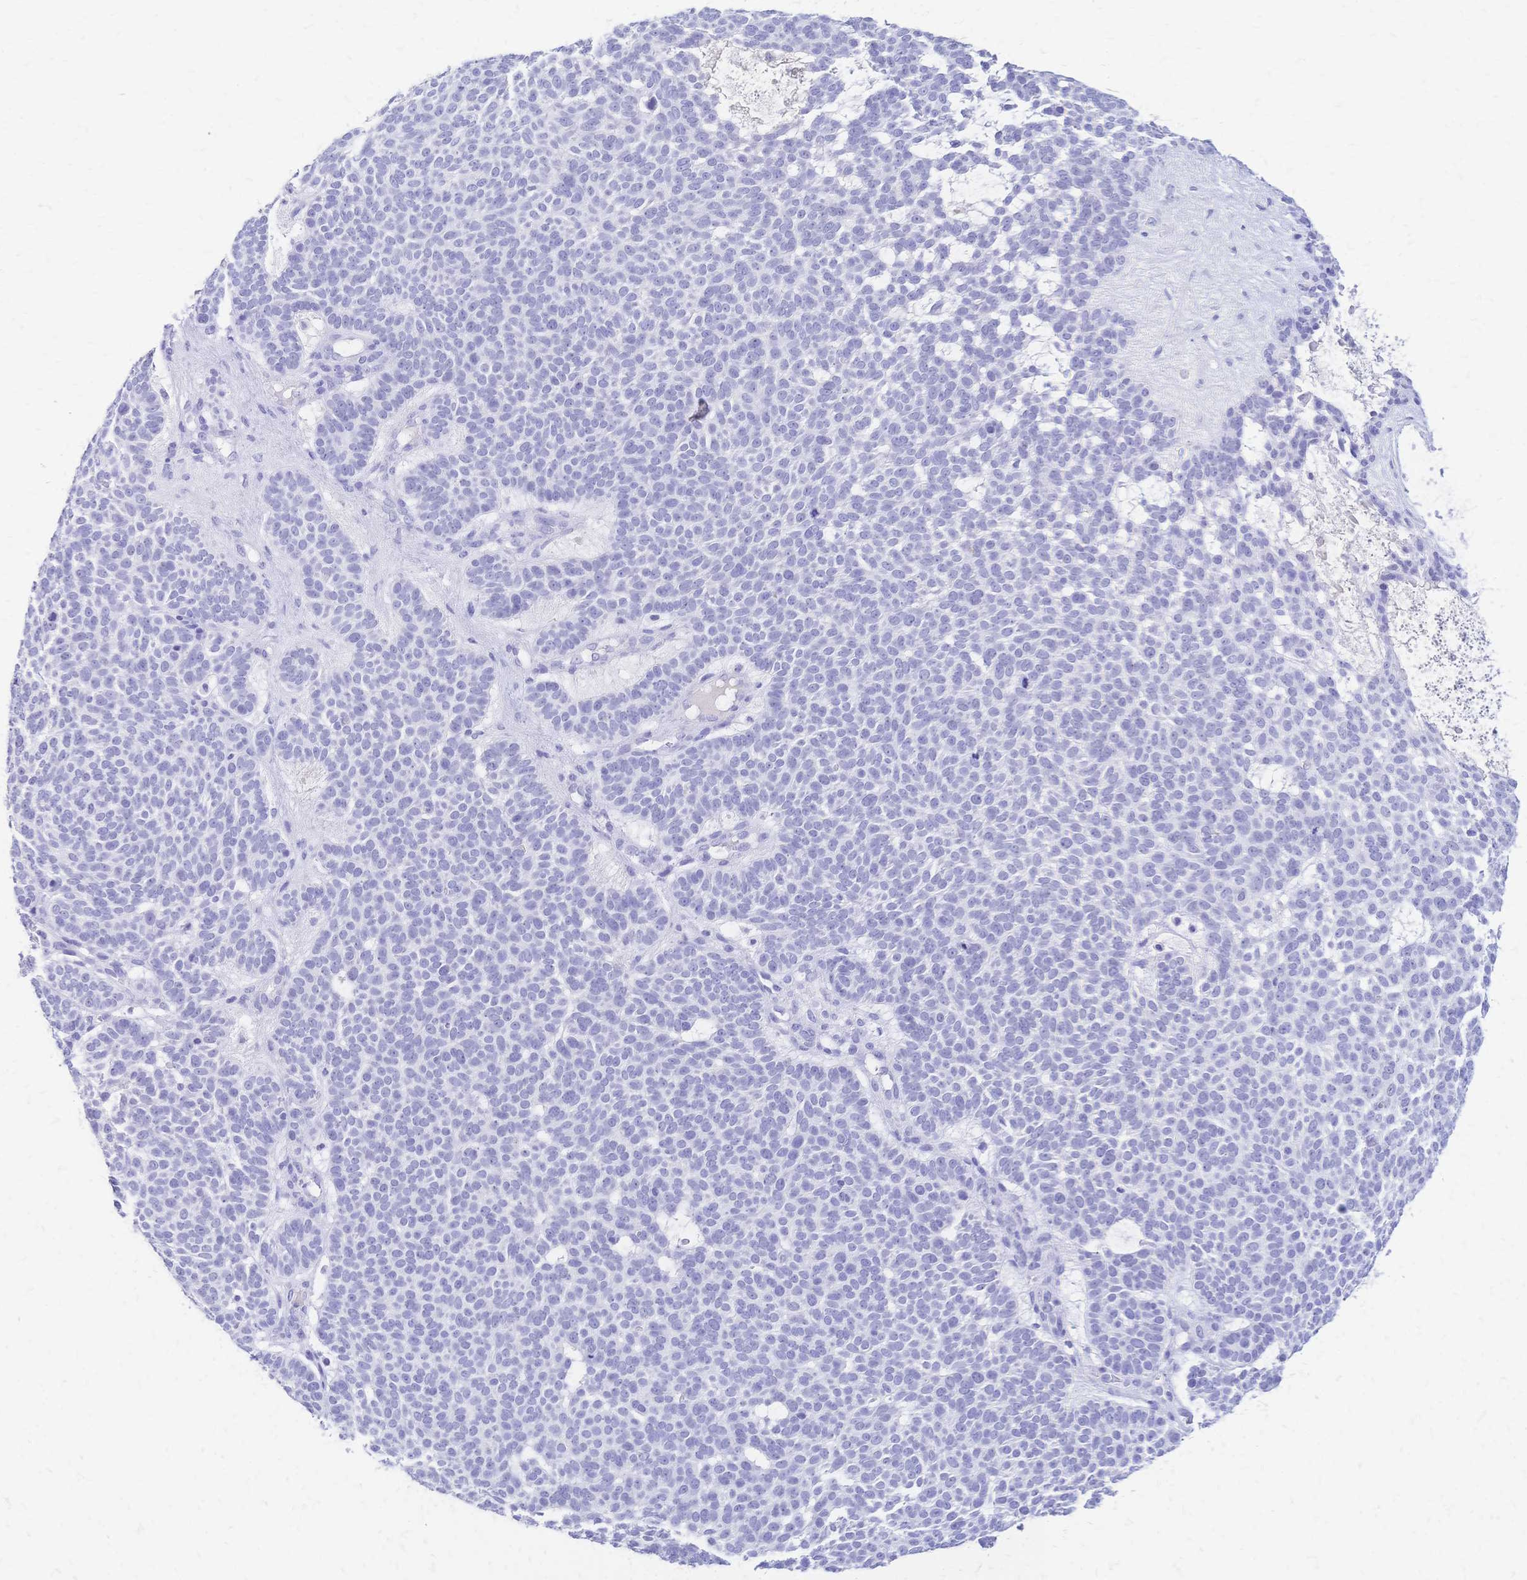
{"staining": {"intensity": "negative", "quantity": "none", "location": "none"}, "tissue": "skin cancer", "cell_type": "Tumor cells", "image_type": "cancer", "snomed": [{"axis": "morphology", "description": "Basal cell carcinoma"}, {"axis": "topography", "description": "Skin"}], "caption": "This micrograph is of basal cell carcinoma (skin) stained with immunohistochemistry (IHC) to label a protein in brown with the nuclei are counter-stained blue. There is no staining in tumor cells.", "gene": "FA2H", "patient": {"sex": "female", "age": 82}}